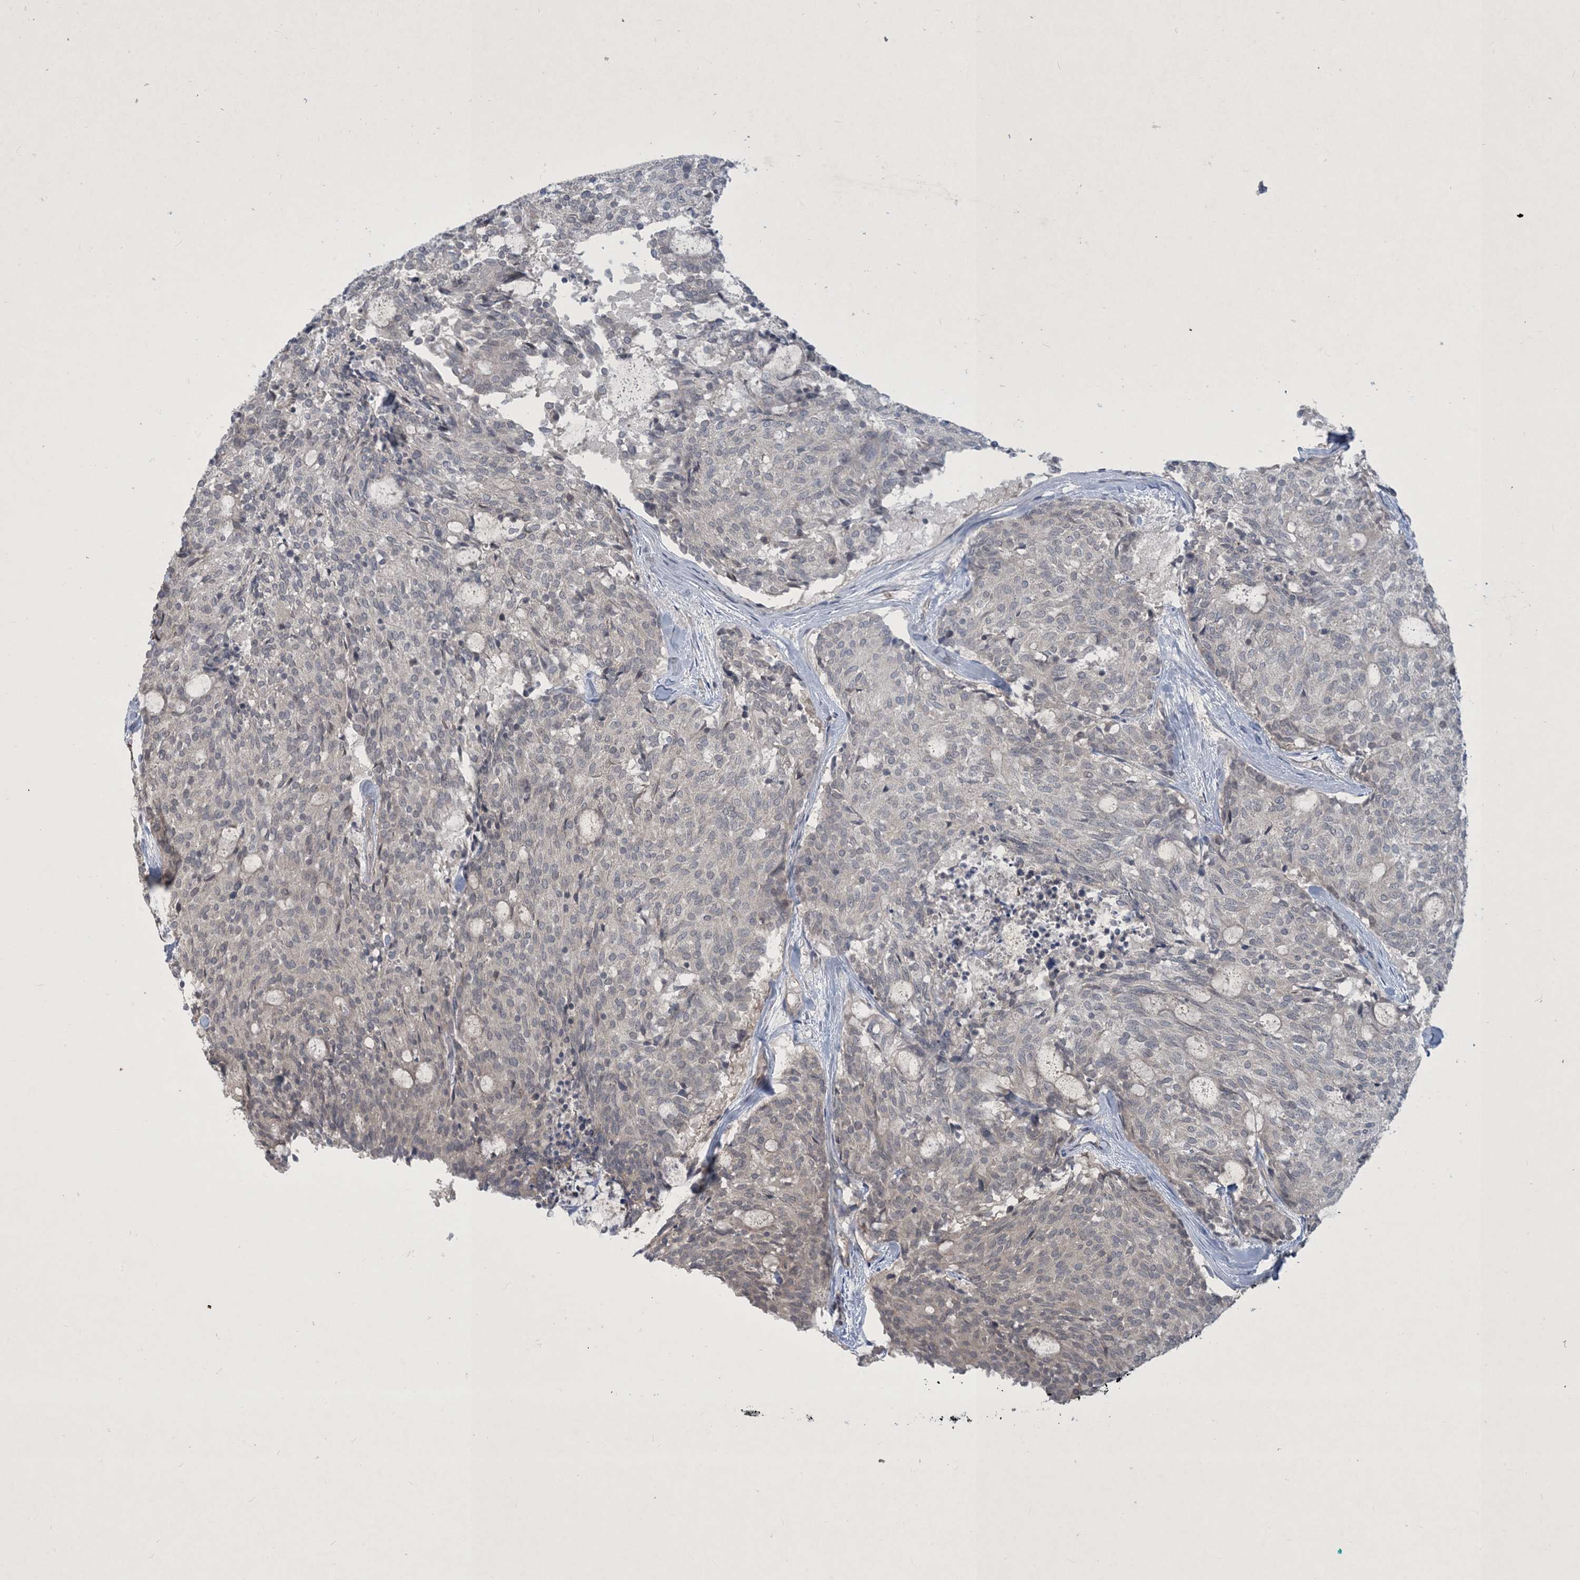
{"staining": {"intensity": "negative", "quantity": "none", "location": "none"}, "tissue": "carcinoid", "cell_type": "Tumor cells", "image_type": "cancer", "snomed": [{"axis": "morphology", "description": "Carcinoid, malignant, NOS"}, {"axis": "topography", "description": "Pancreas"}], "caption": "DAB (3,3'-diaminobenzidine) immunohistochemical staining of human carcinoid demonstrates no significant expression in tumor cells.", "gene": "CDS1", "patient": {"sex": "female", "age": 54}}